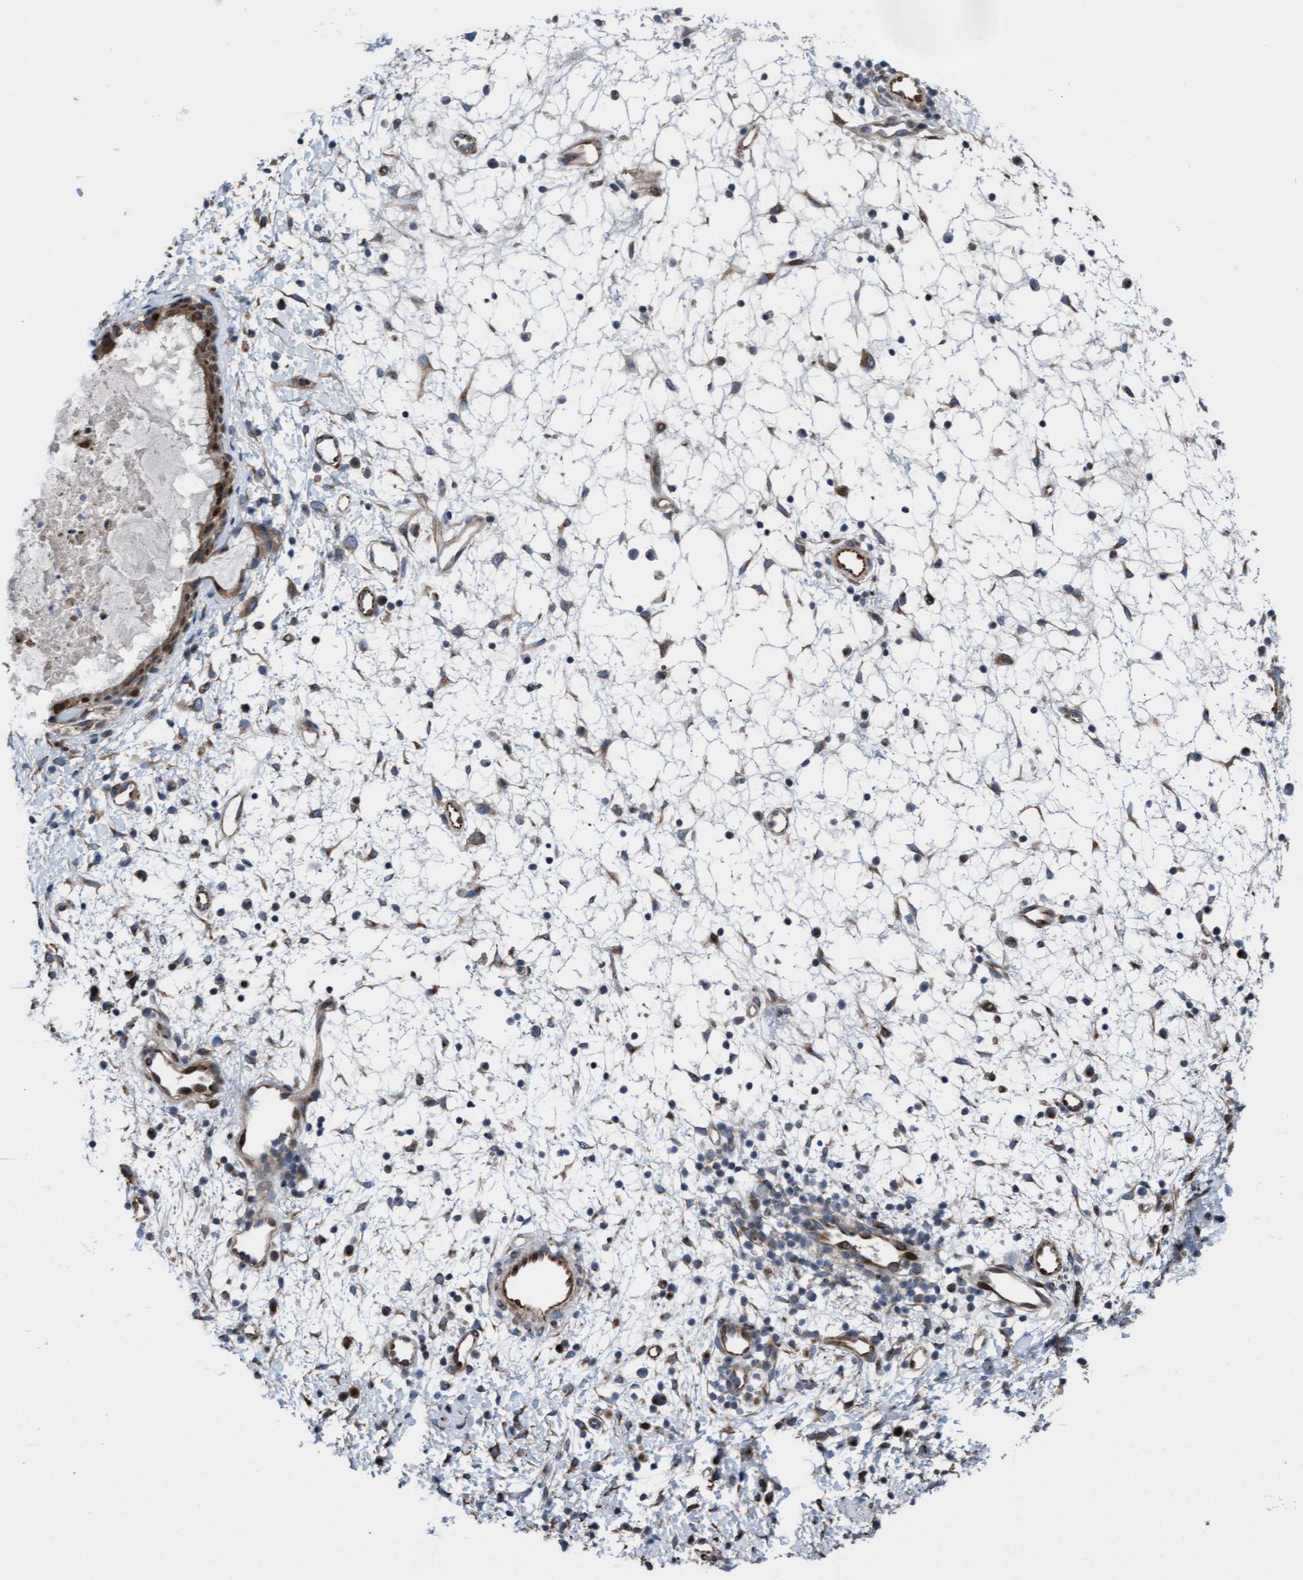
{"staining": {"intensity": "moderate", "quantity": "25%-75%", "location": "cytoplasmic/membranous"}, "tissue": "nasopharynx", "cell_type": "Respiratory epithelial cells", "image_type": "normal", "snomed": [{"axis": "morphology", "description": "Normal tissue, NOS"}, {"axis": "topography", "description": "Nasopharynx"}], "caption": "An image of nasopharynx stained for a protein shows moderate cytoplasmic/membranous brown staining in respiratory epithelial cells. (DAB IHC with brightfield microscopy, high magnification).", "gene": "KLHL26", "patient": {"sex": "male", "age": 22}}